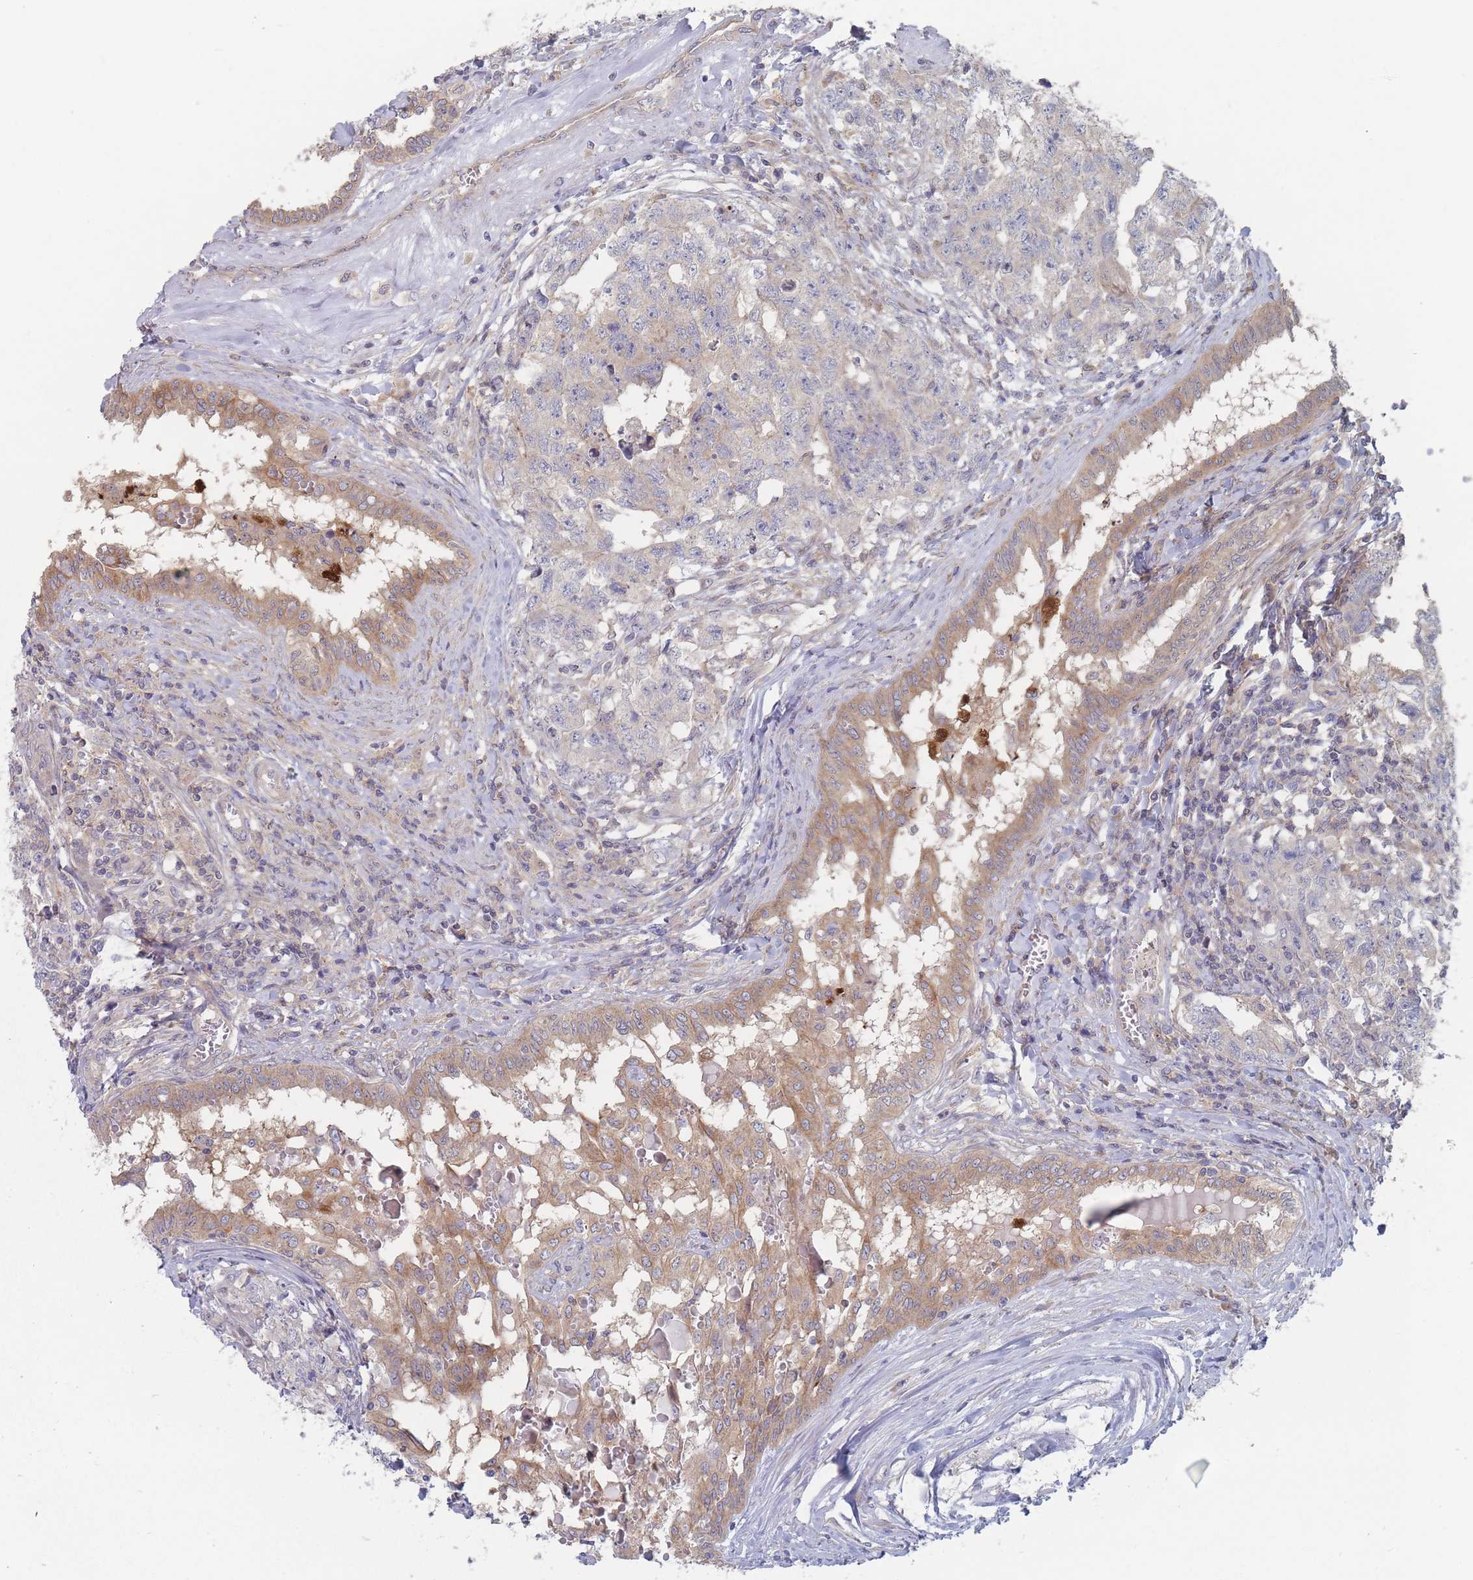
{"staining": {"intensity": "moderate", "quantity": "<25%", "location": "cytoplasmic/membranous"}, "tissue": "testis cancer", "cell_type": "Tumor cells", "image_type": "cancer", "snomed": [{"axis": "morphology", "description": "Carcinoma, Embryonal, NOS"}, {"axis": "topography", "description": "Testis"}], "caption": "Testis embryonal carcinoma was stained to show a protein in brown. There is low levels of moderate cytoplasmic/membranous staining in approximately <25% of tumor cells.", "gene": "EFCC1", "patient": {"sex": "male", "age": 31}}